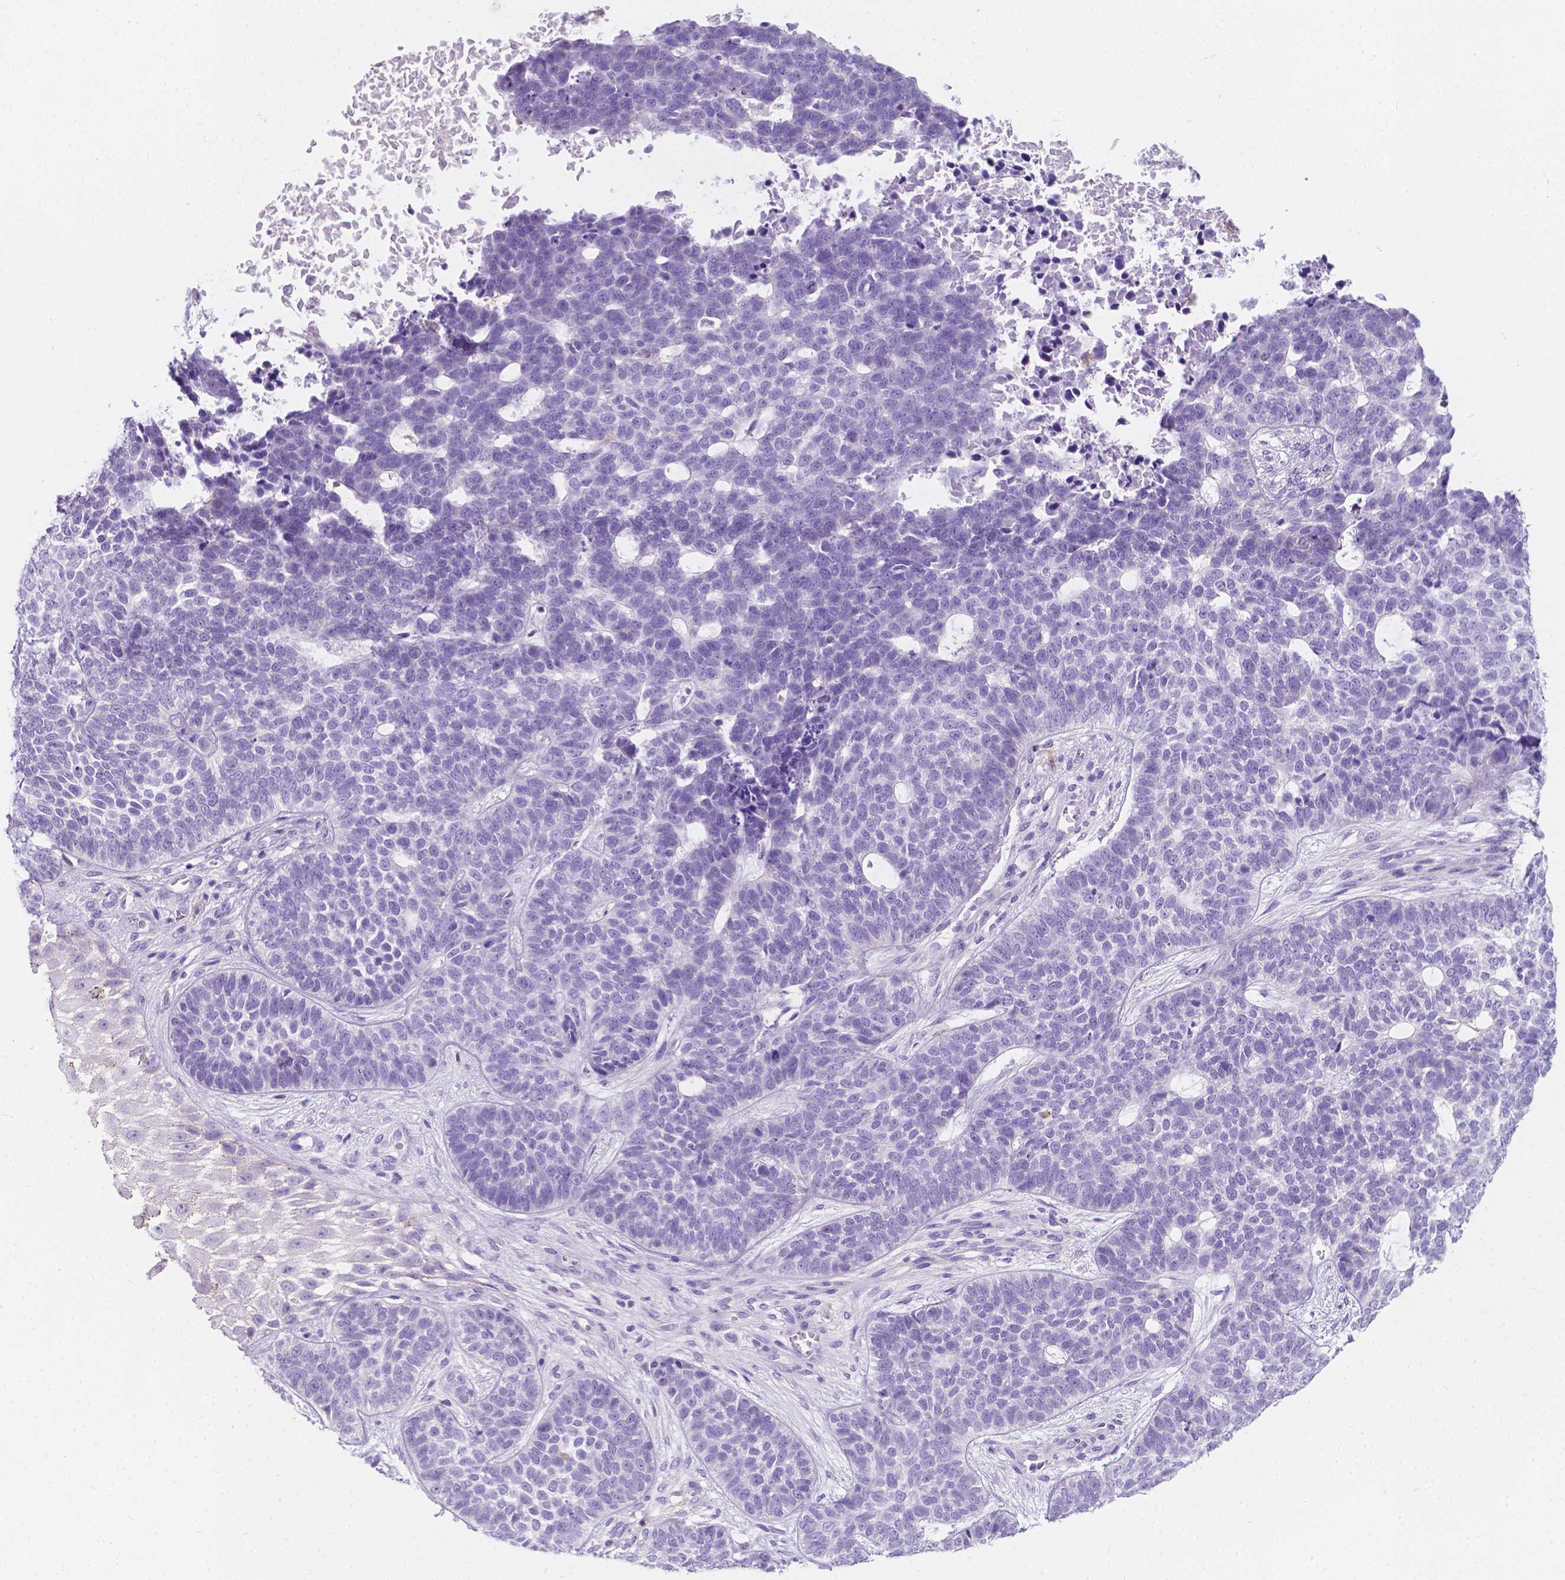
{"staining": {"intensity": "negative", "quantity": "none", "location": "none"}, "tissue": "skin cancer", "cell_type": "Tumor cells", "image_type": "cancer", "snomed": [{"axis": "morphology", "description": "Basal cell carcinoma"}, {"axis": "topography", "description": "Skin"}], "caption": "Protein analysis of basal cell carcinoma (skin) reveals no significant staining in tumor cells. Brightfield microscopy of immunohistochemistry (IHC) stained with DAB (brown) and hematoxylin (blue), captured at high magnification.", "gene": "GNAO1", "patient": {"sex": "female", "age": 69}}